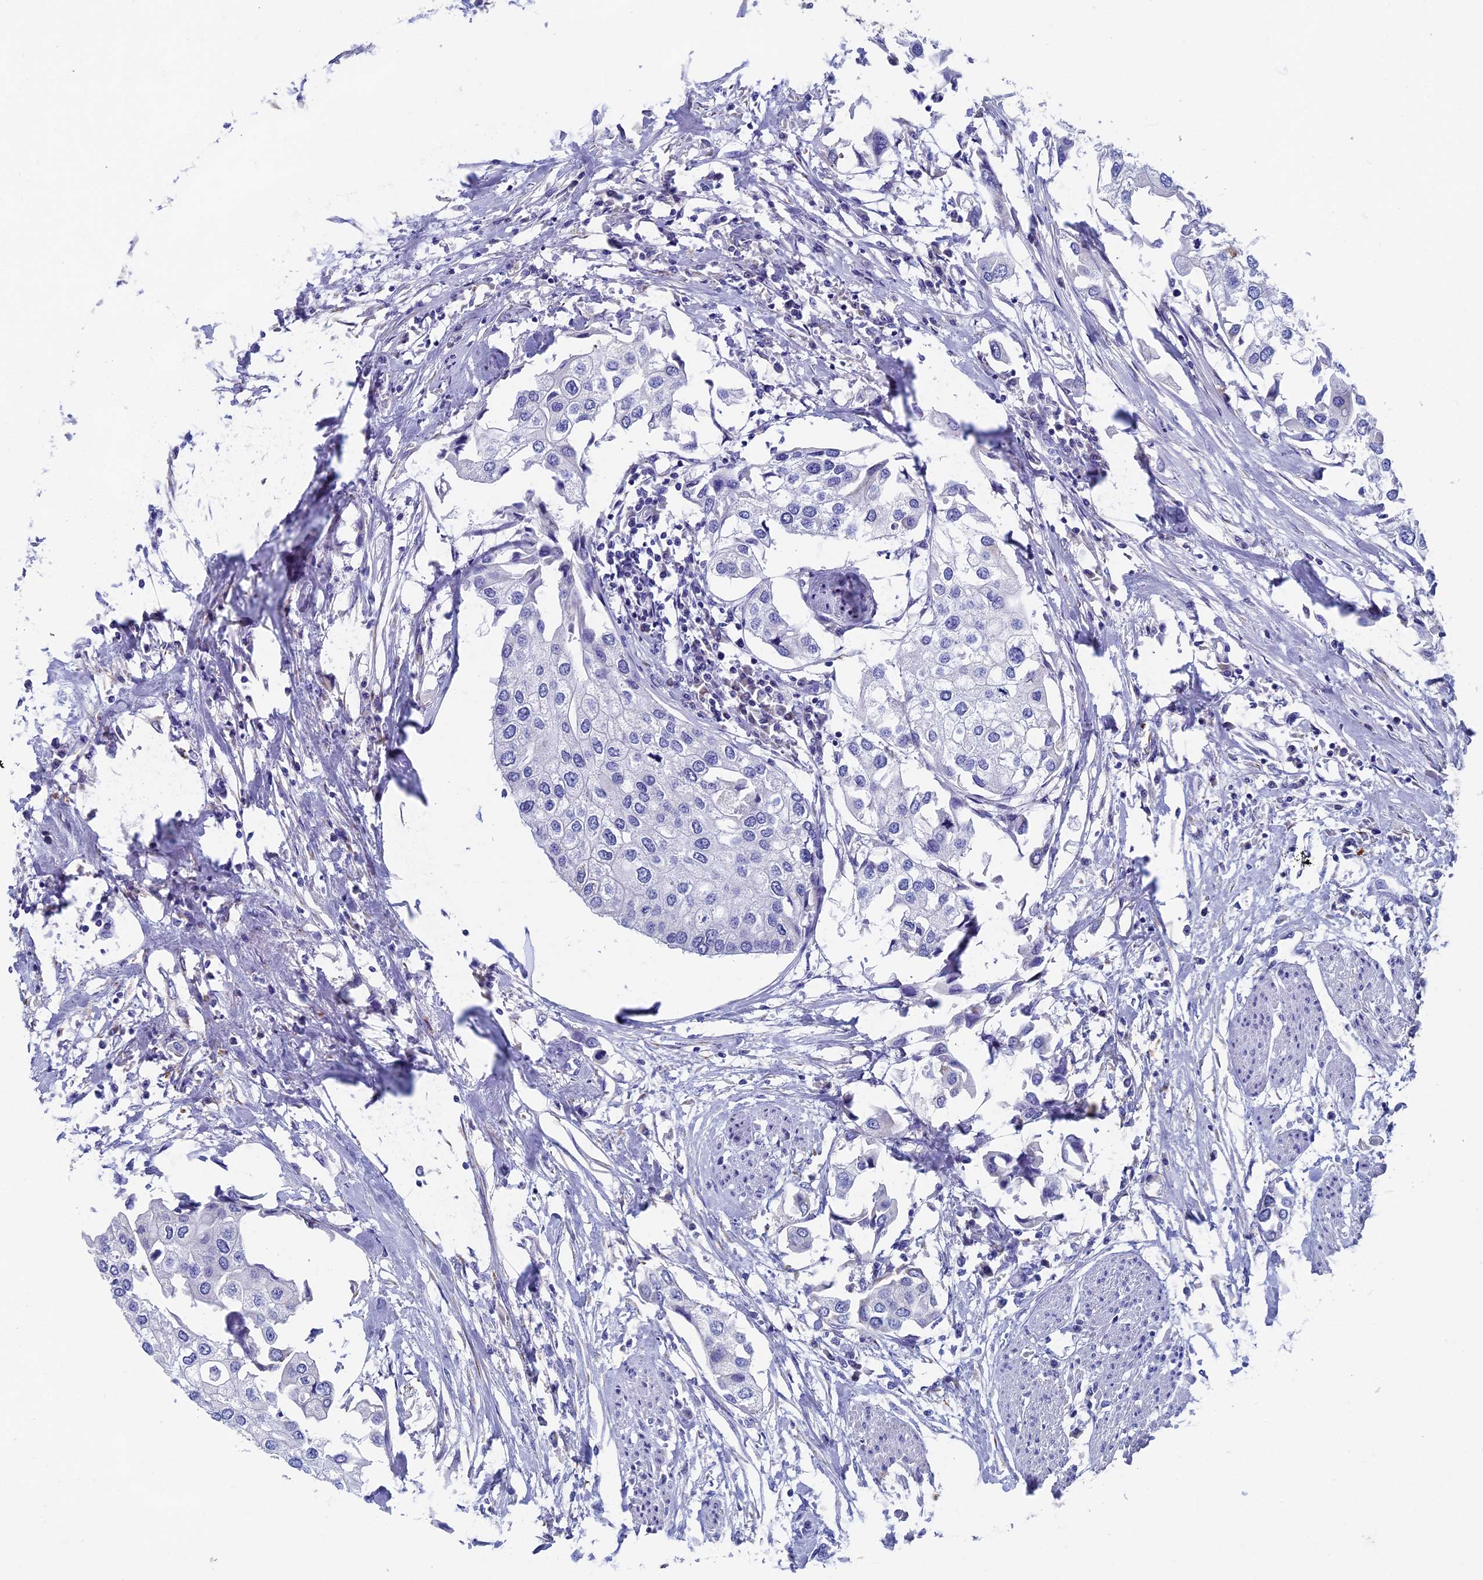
{"staining": {"intensity": "negative", "quantity": "none", "location": "none"}, "tissue": "urothelial cancer", "cell_type": "Tumor cells", "image_type": "cancer", "snomed": [{"axis": "morphology", "description": "Urothelial carcinoma, High grade"}, {"axis": "topography", "description": "Urinary bladder"}], "caption": "Urothelial carcinoma (high-grade) was stained to show a protein in brown. There is no significant positivity in tumor cells. (DAB IHC visualized using brightfield microscopy, high magnification).", "gene": "OAT", "patient": {"sex": "male", "age": 64}}